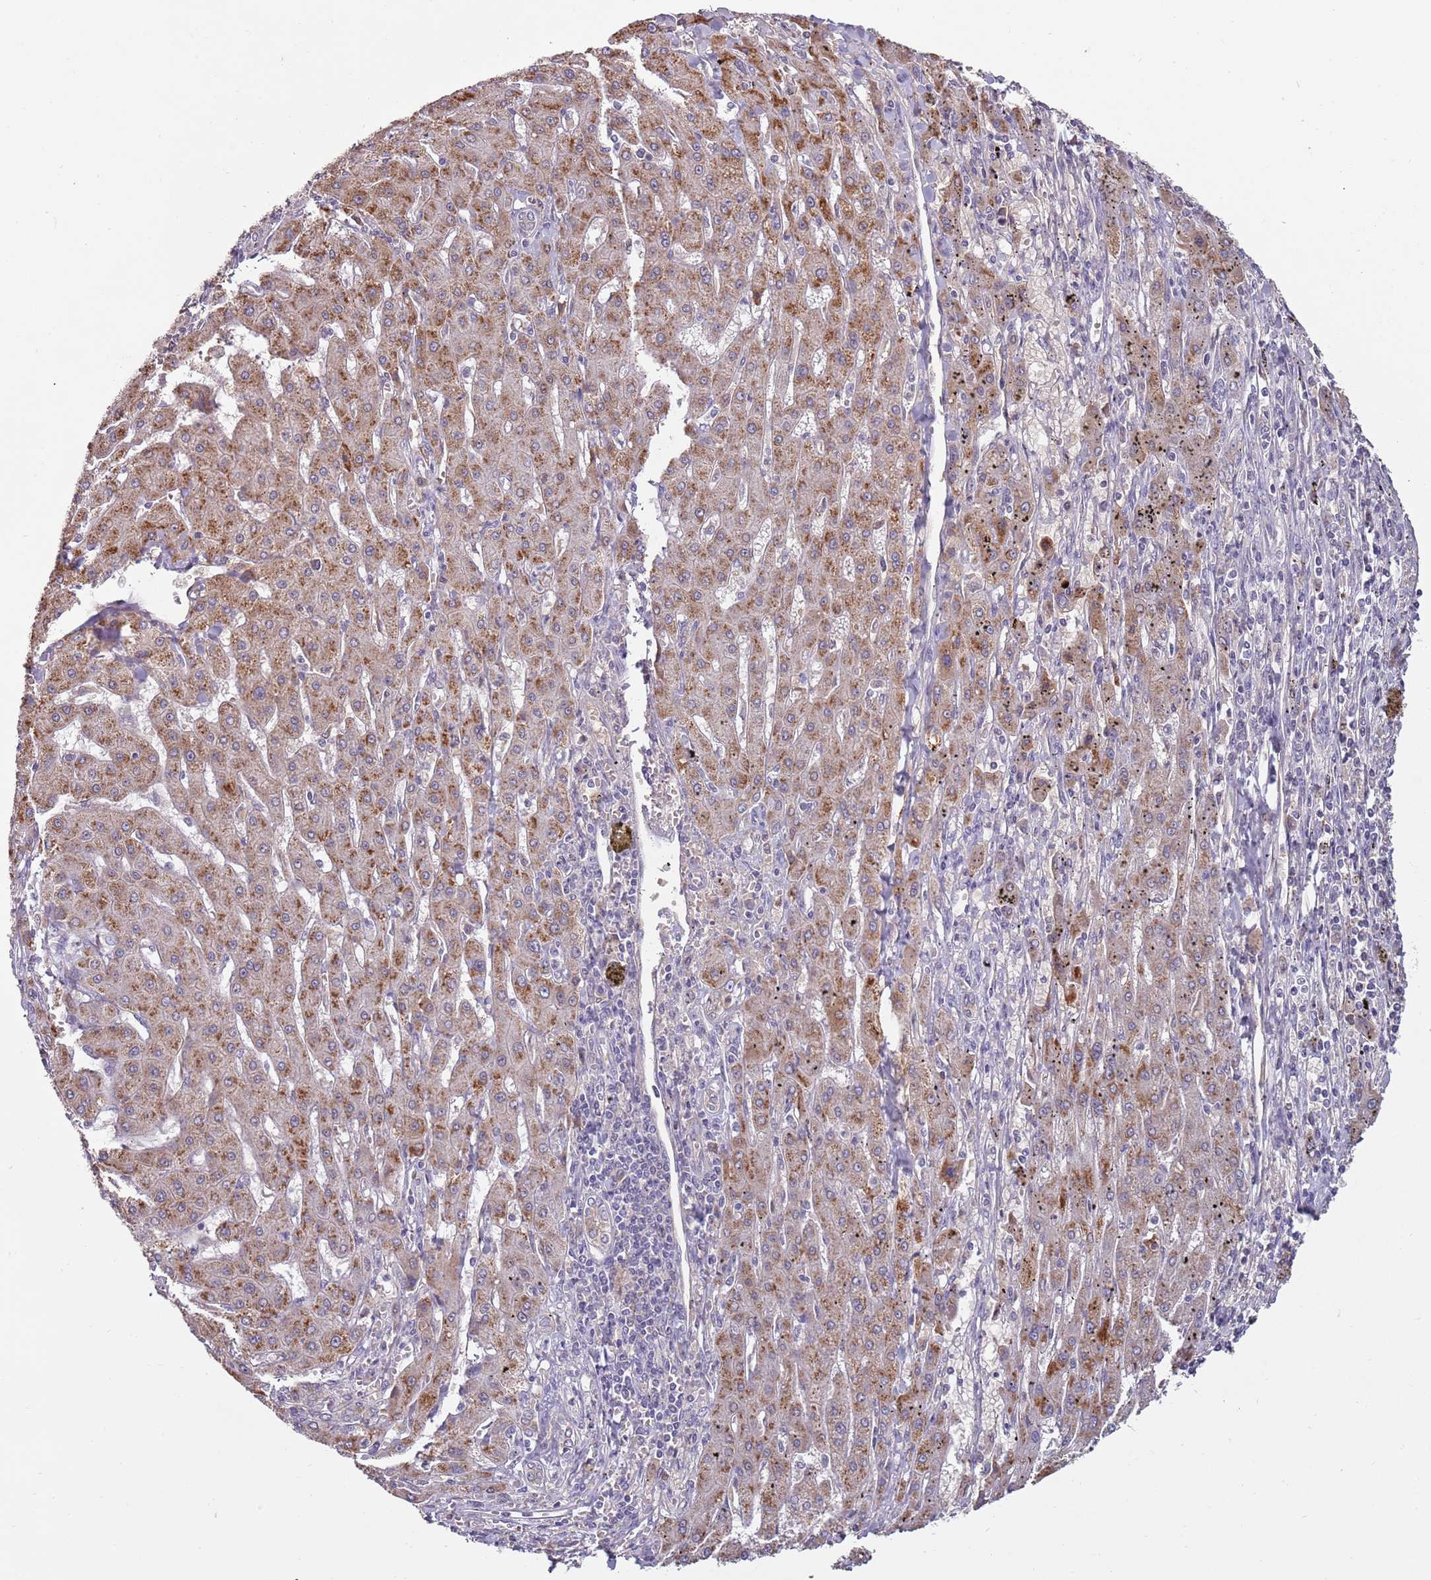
{"staining": {"intensity": "moderate", "quantity": ">75%", "location": "cytoplasmic/membranous"}, "tissue": "liver cancer", "cell_type": "Tumor cells", "image_type": "cancer", "snomed": [{"axis": "morphology", "description": "Carcinoma, Hepatocellular, NOS"}, {"axis": "topography", "description": "Liver"}], "caption": "About >75% of tumor cells in hepatocellular carcinoma (liver) display moderate cytoplasmic/membranous protein staining as visualized by brown immunohistochemical staining.", "gene": "SYS1", "patient": {"sex": "male", "age": 72}}